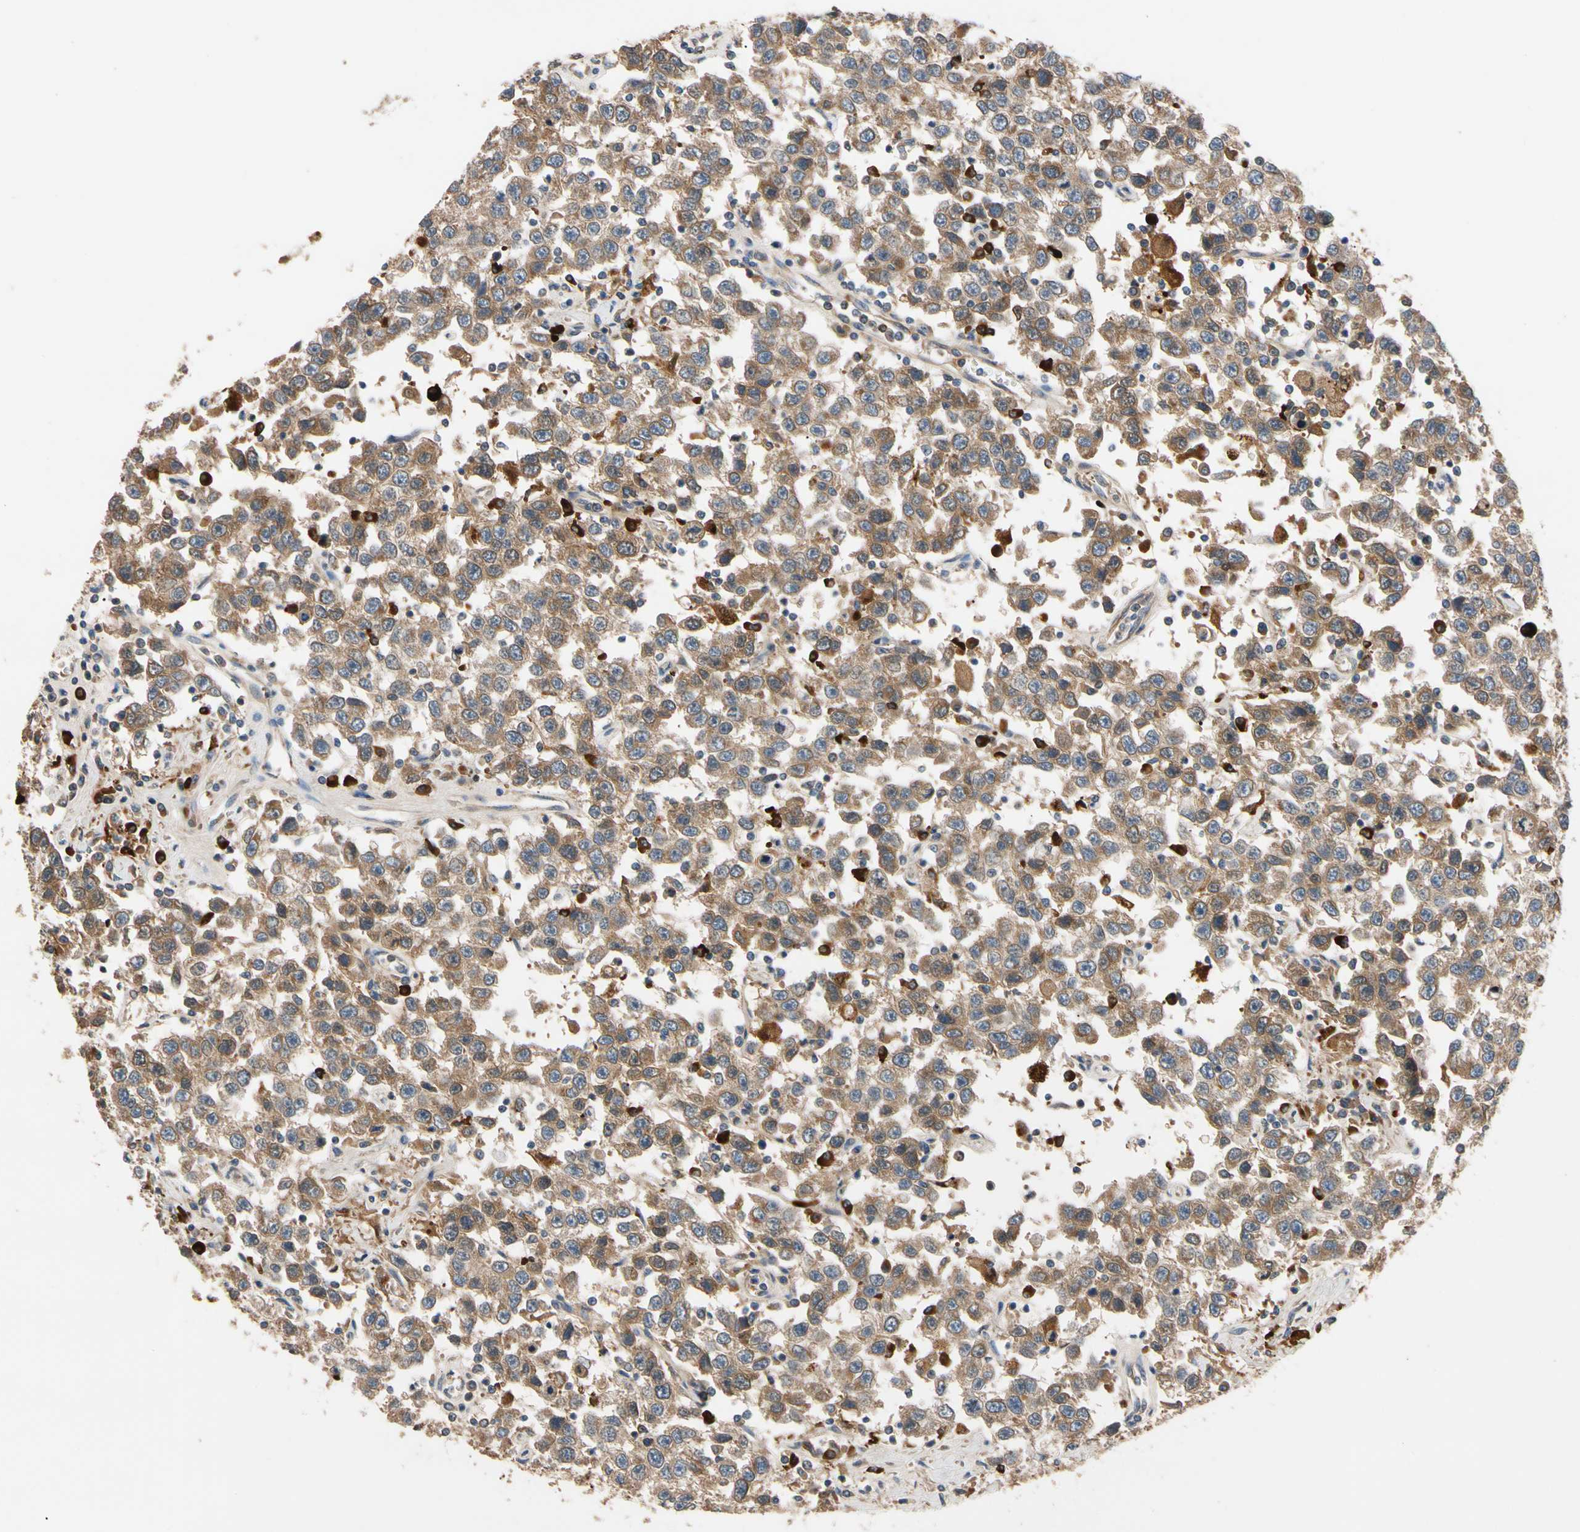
{"staining": {"intensity": "moderate", "quantity": ">75%", "location": "cytoplasmic/membranous"}, "tissue": "testis cancer", "cell_type": "Tumor cells", "image_type": "cancer", "snomed": [{"axis": "morphology", "description": "Seminoma, NOS"}, {"axis": "topography", "description": "Testis"}], "caption": "The image exhibits a brown stain indicating the presence of a protein in the cytoplasmic/membranous of tumor cells in testis cancer.", "gene": "FGD6", "patient": {"sex": "male", "age": 41}}